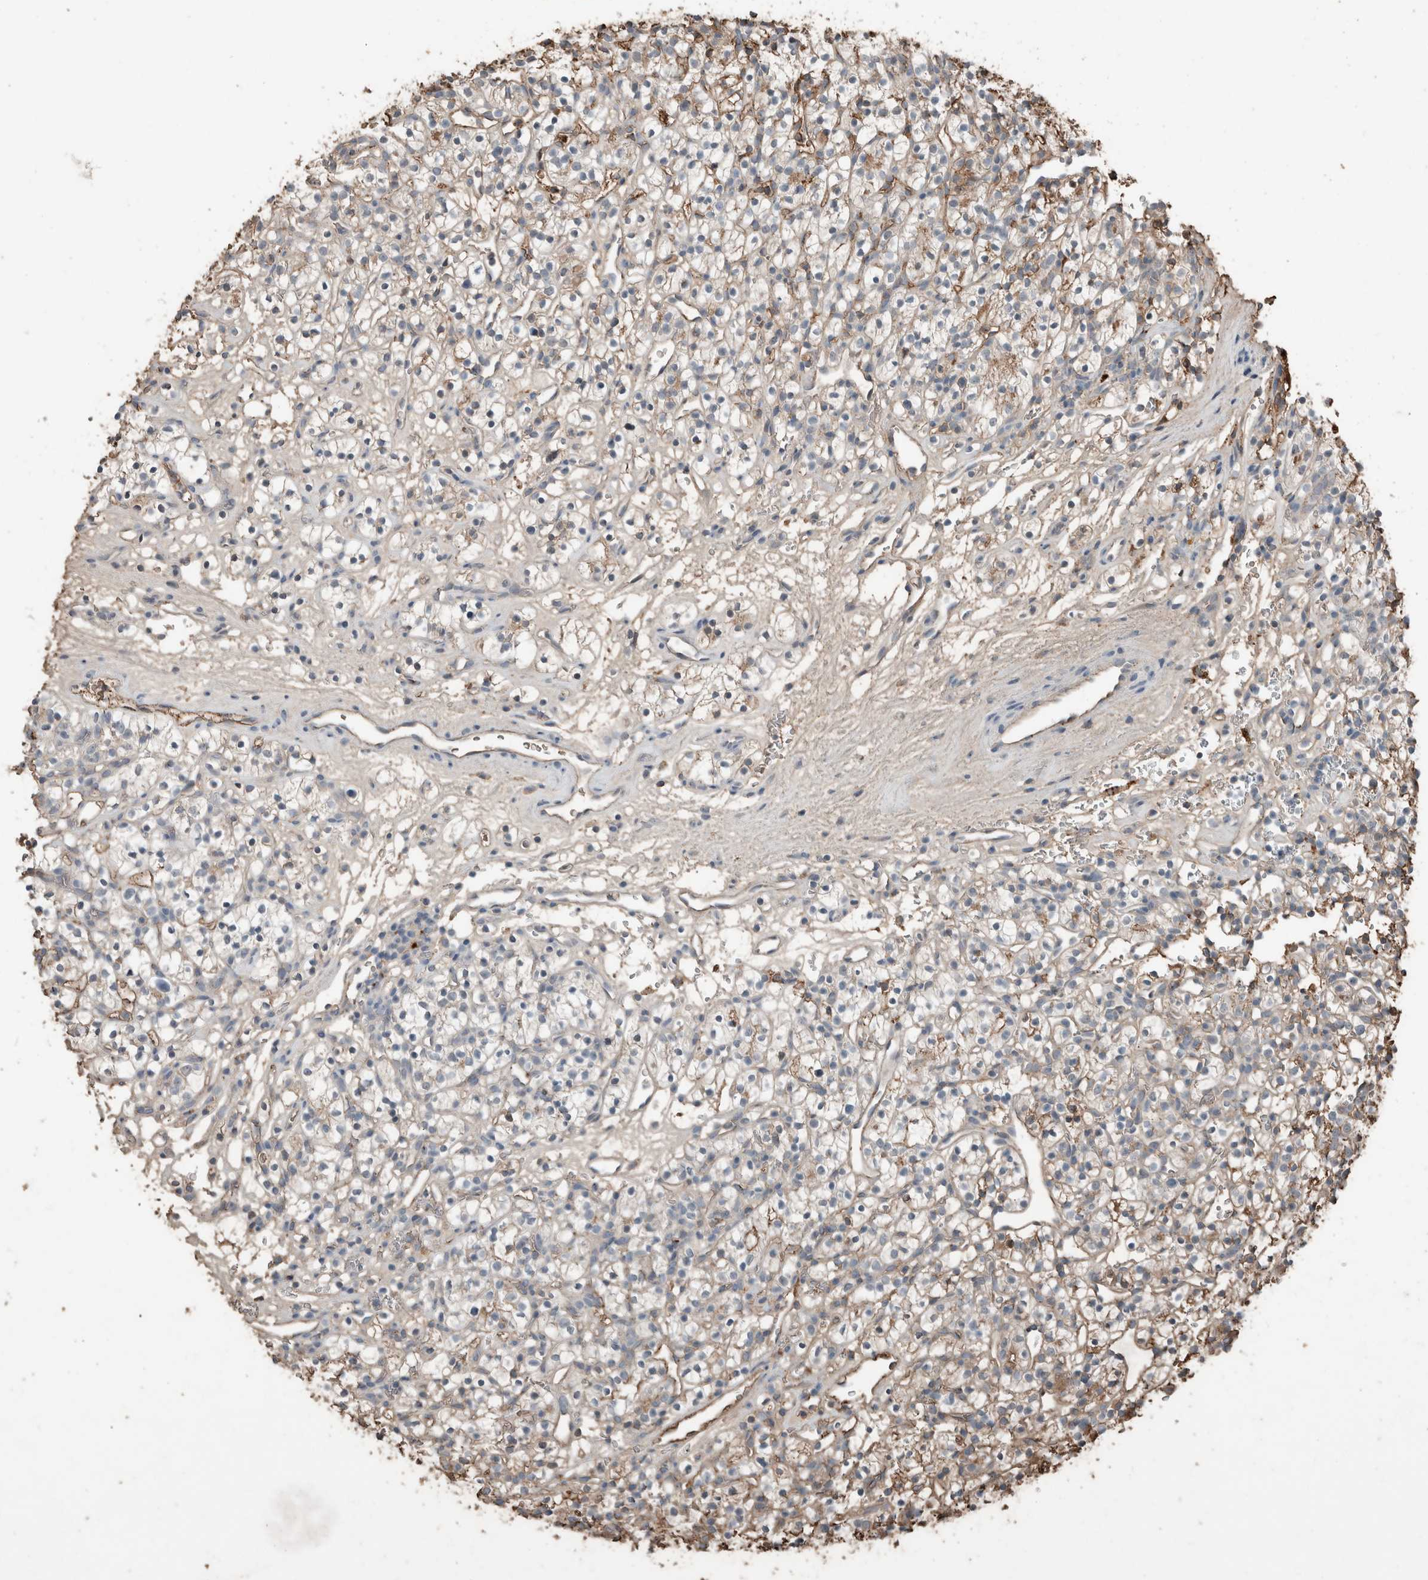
{"staining": {"intensity": "weak", "quantity": "25%-75%", "location": "cytoplasmic/membranous"}, "tissue": "renal cancer", "cell_type": "Tumor cells", "image_type": "cancer", "snomed": [{"axis": "morphology", "description": "Adenocarcinoma, NOS"}, {"axis": "topography", "description": "Kidney"}], "caption": "Immunohistochemistry (IHC) staining of renal cancer (adenocarcinoma), which reveals low levels of weak cytoplasmic/membranous positivity in about 25%-75% of tumor cells indicating weak cytoplasmic/membranous protein staining. The staining was performed using DAB (3,3'-diaminobenzidine) (brown) for protein detection and nuclei were counterstained in hematoxylin (blue).", "gene": "USP34", "patient": {"sex": "female", "age": 57}}